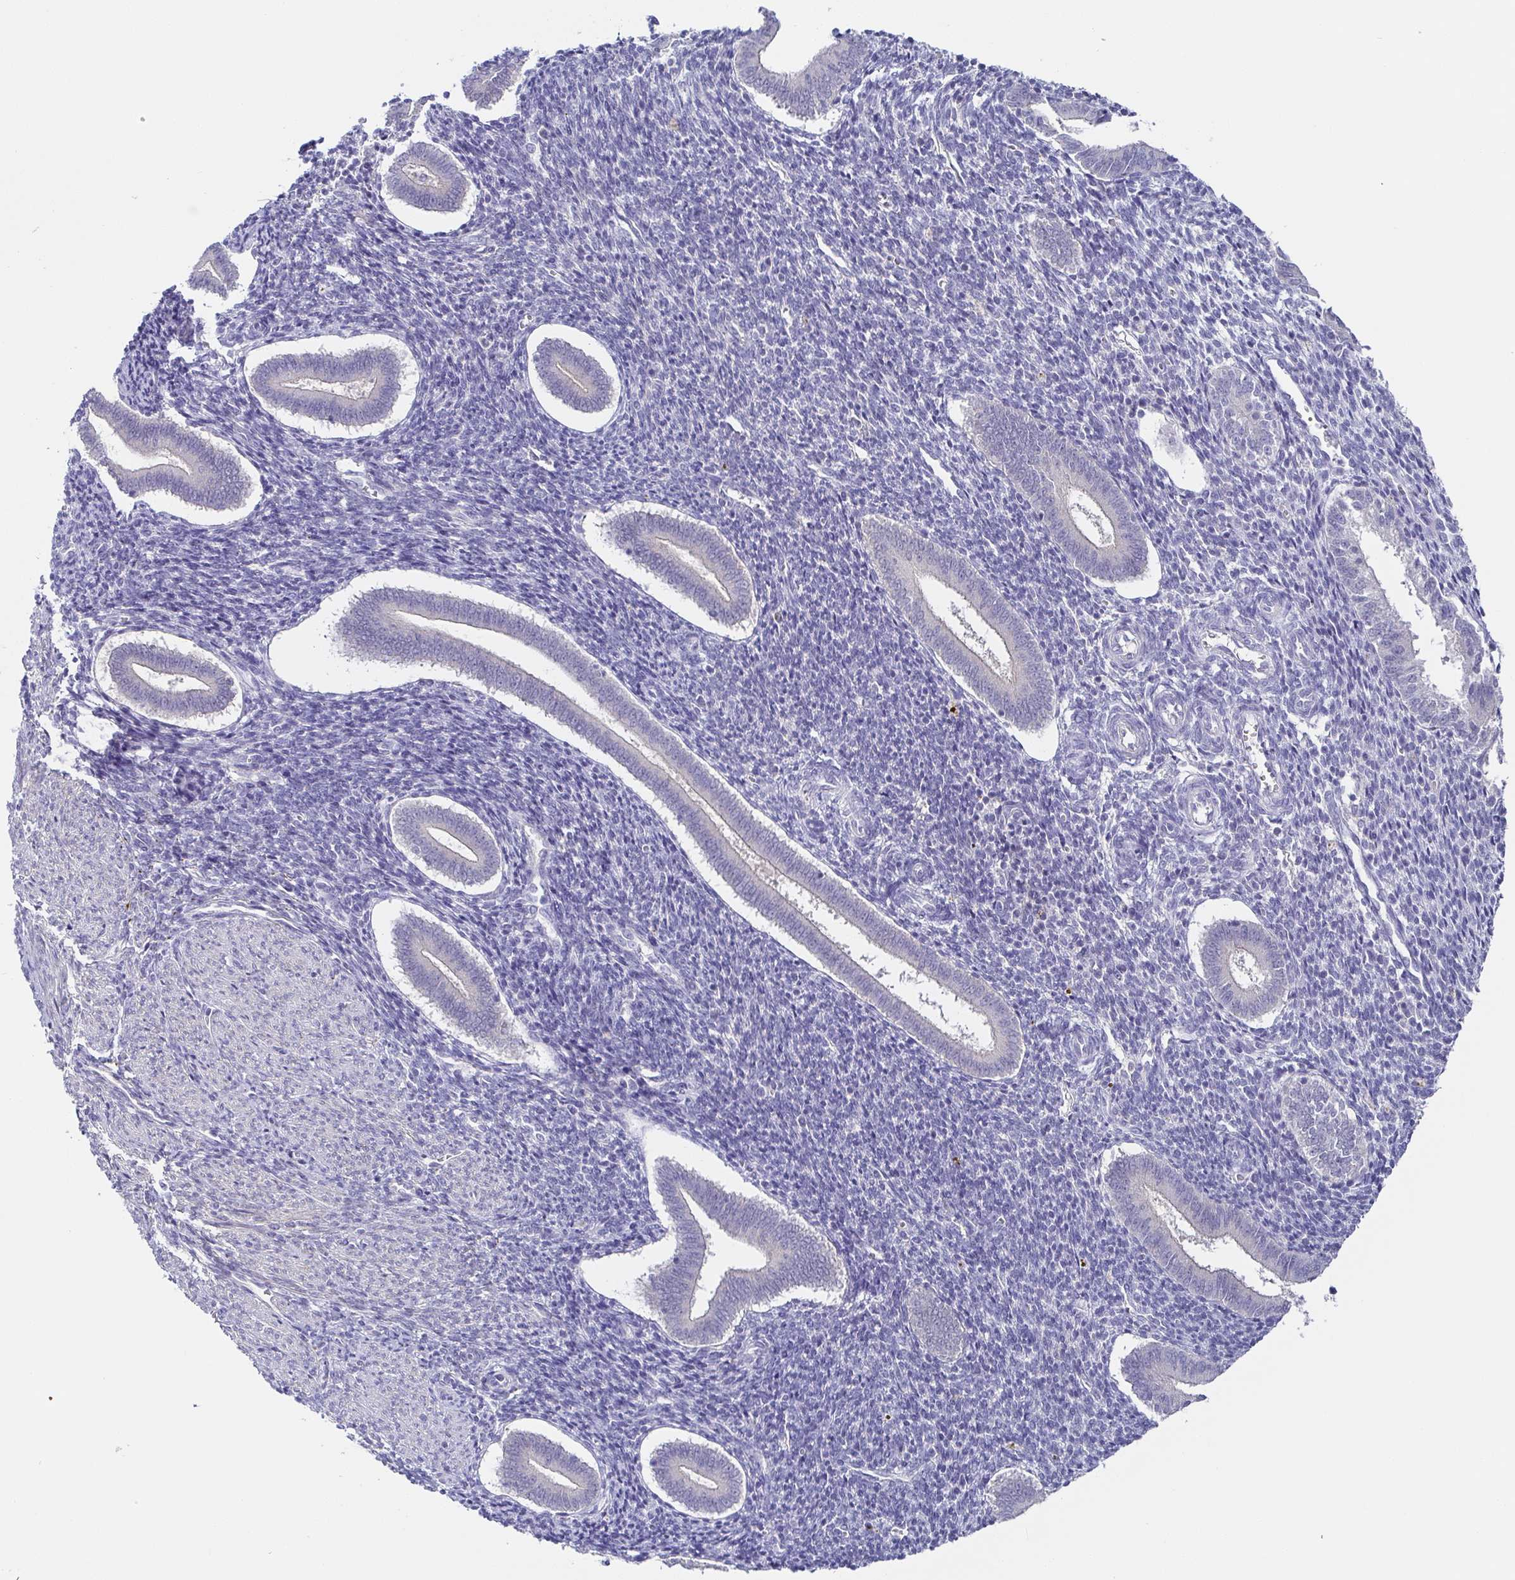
{"staining": {"intensity": "negative", "quantity": "none", "location": "none"}, "tissue": "endometrium", "cell_type": "Cells in endometrial stroma", "image_type": "normal", "snomed": [{"axis": "morphology", "description": "Normal tissue, NOS"}, {"axis": "topography", "description": "Endometrium"}], "caption": "The histopathology image demonstrates no significant expression in cells in endometrial stroma of endometrium.", "gene": "RNASE7", "patient": {"sex": "female", "age": 25}}